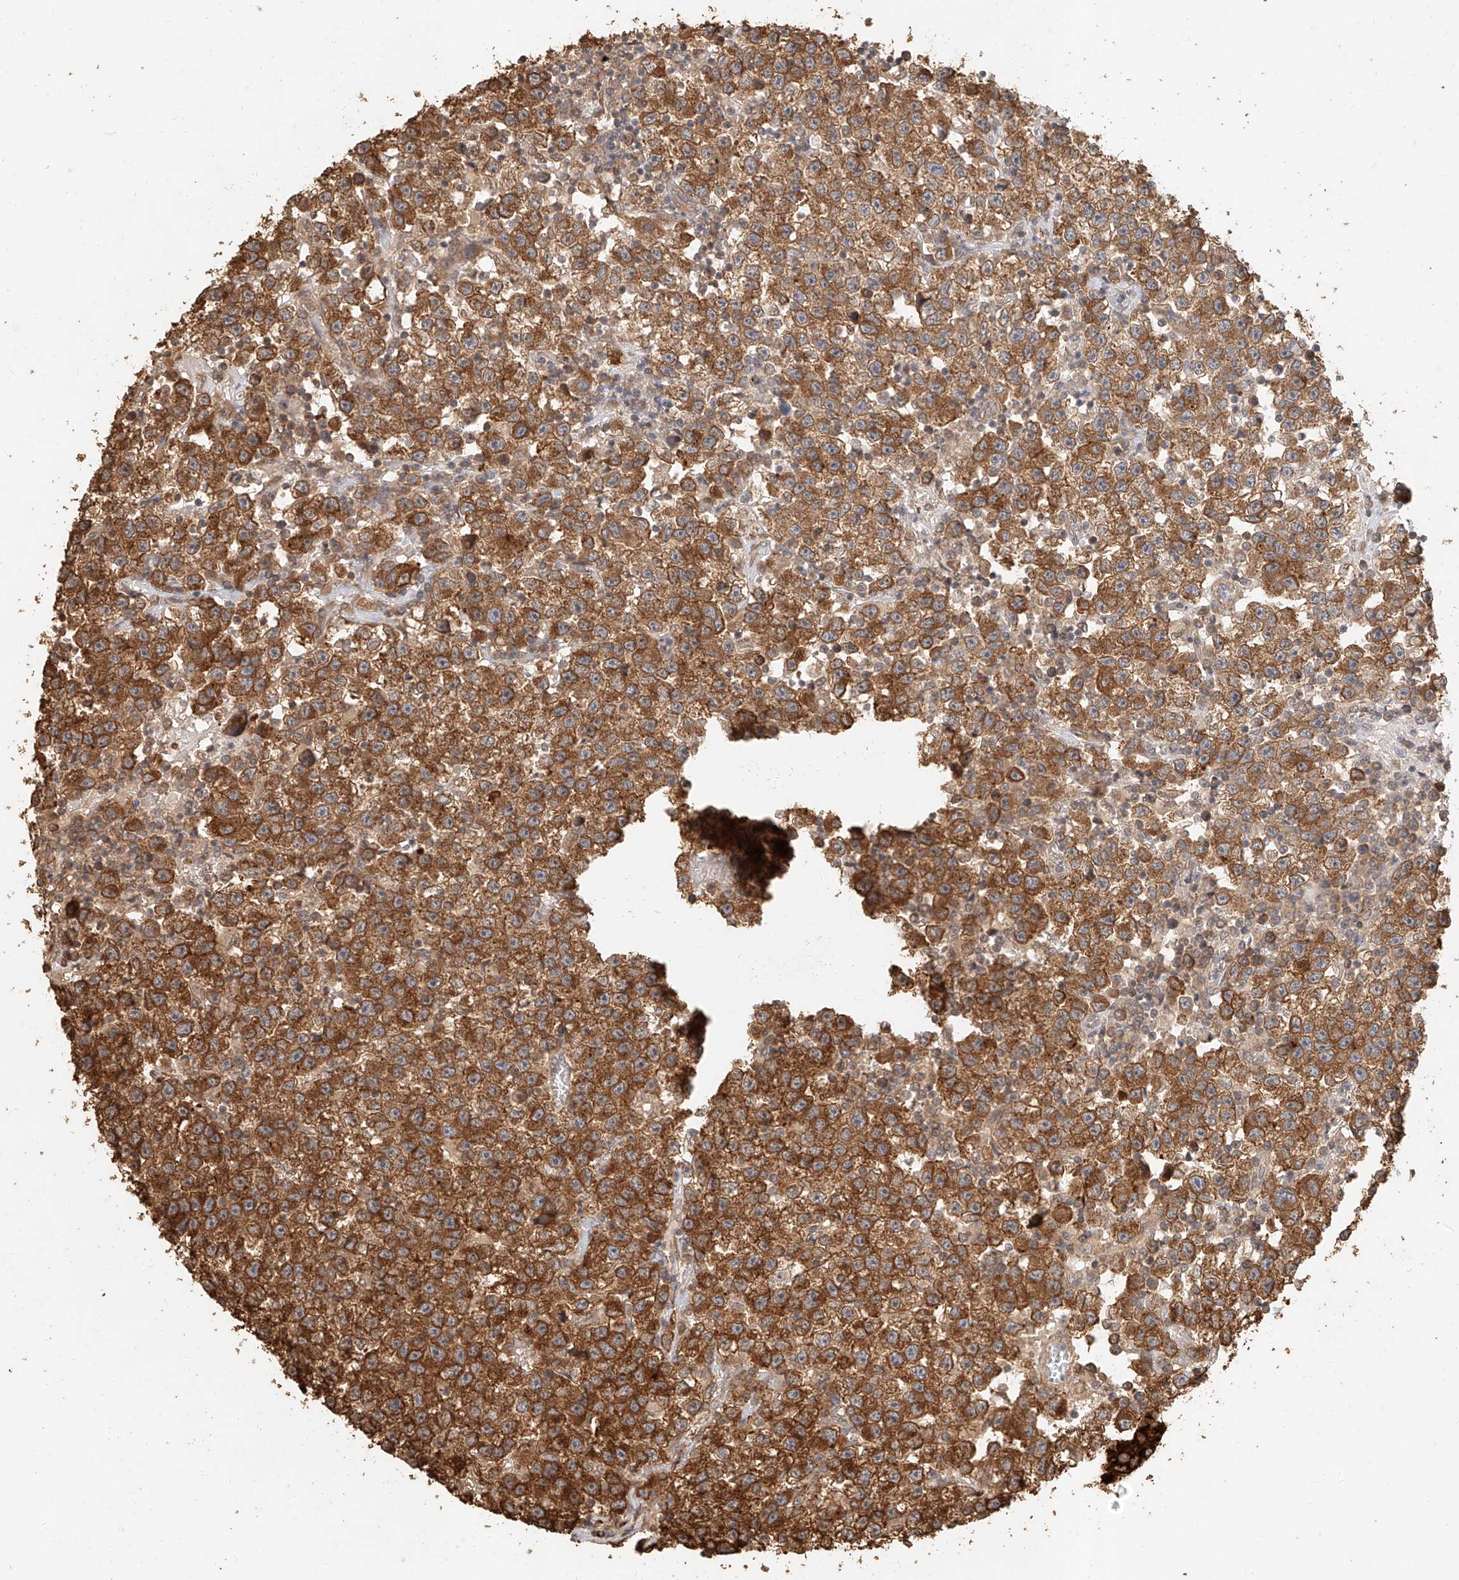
{"staining": {"intensity": "moderate", "quantity": ">75%", "location": "cytoplasmic/membranous"}, "tissue": "testis cancer", "cell_type": "Tumor cells", "image_type": "cancer", "snomed": [{"axis": "morphology", "description": "Seminoma, NOS"}, {"axis": "topography", "description": "Testis"}], "caption": "Human testis cancer (seminoma) stained for a protein (brown) exhibits moderate cytoplasmic/membranous positive staining in approximately >75% of tumor cells.", "gene": "NAP1L1", "patient": {"sex": "male", "age": 22}}